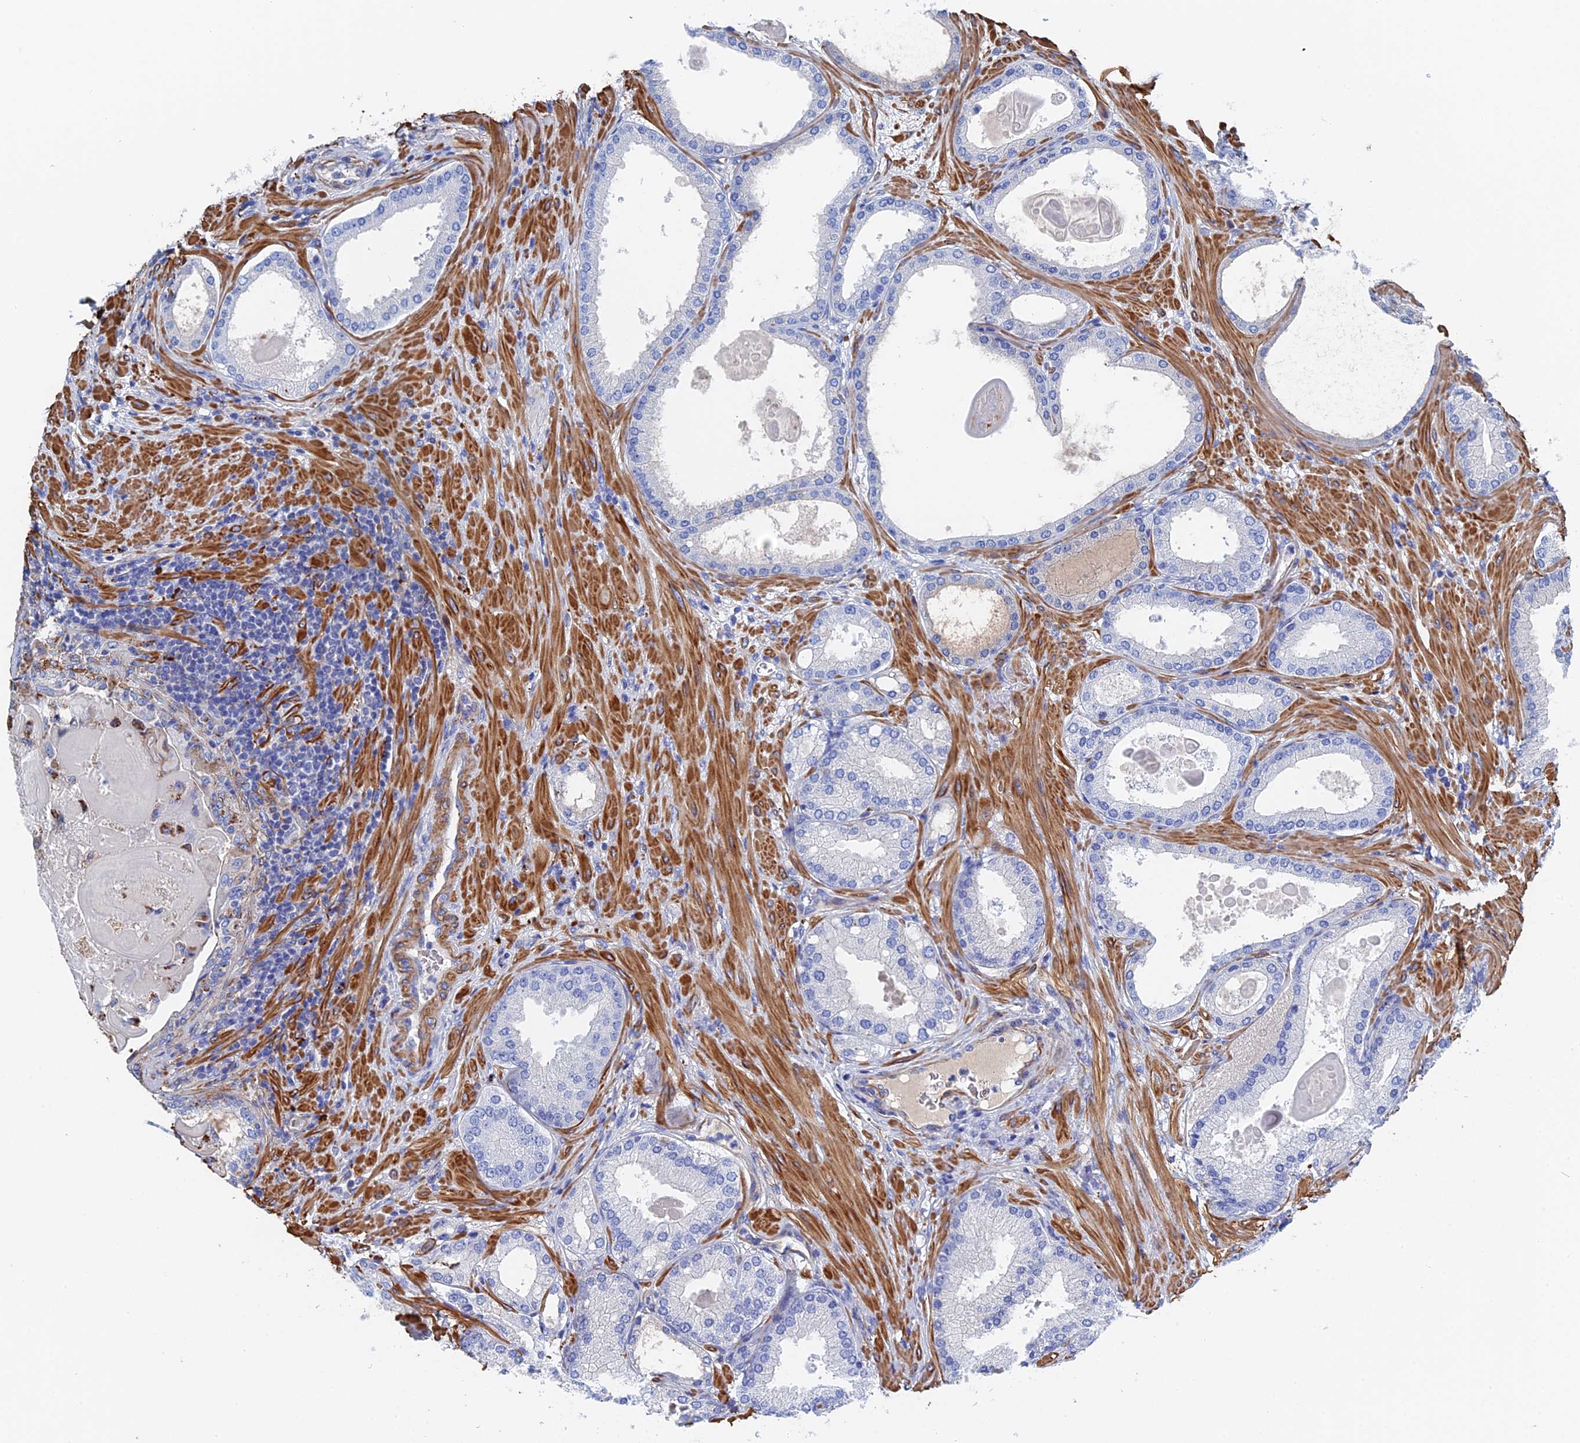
{"staining": {"intensity": "negative", "quantity": "none", "location": "none"}, "tissue": "prostate cancer", "cell_type": "Tumor cells", "image_type": "cancer", "snomed": [{"axis": "morphology", "description": "Adenocarcinoma, Low grade"}, {"axis": "topography", "description": "Prostate"}], "caption": "A high-resolution image shows immunohistochemistry (IHC) staining of low-grade adenocarcinoma (prostate), which shows no significant positivity in tumor cells. The staining is performed using DAB brown chromogen with nuclei counter-stained in using hematoxylin.", "gene": "STRA6", "patient": {"sex": "male", "age": 59}}